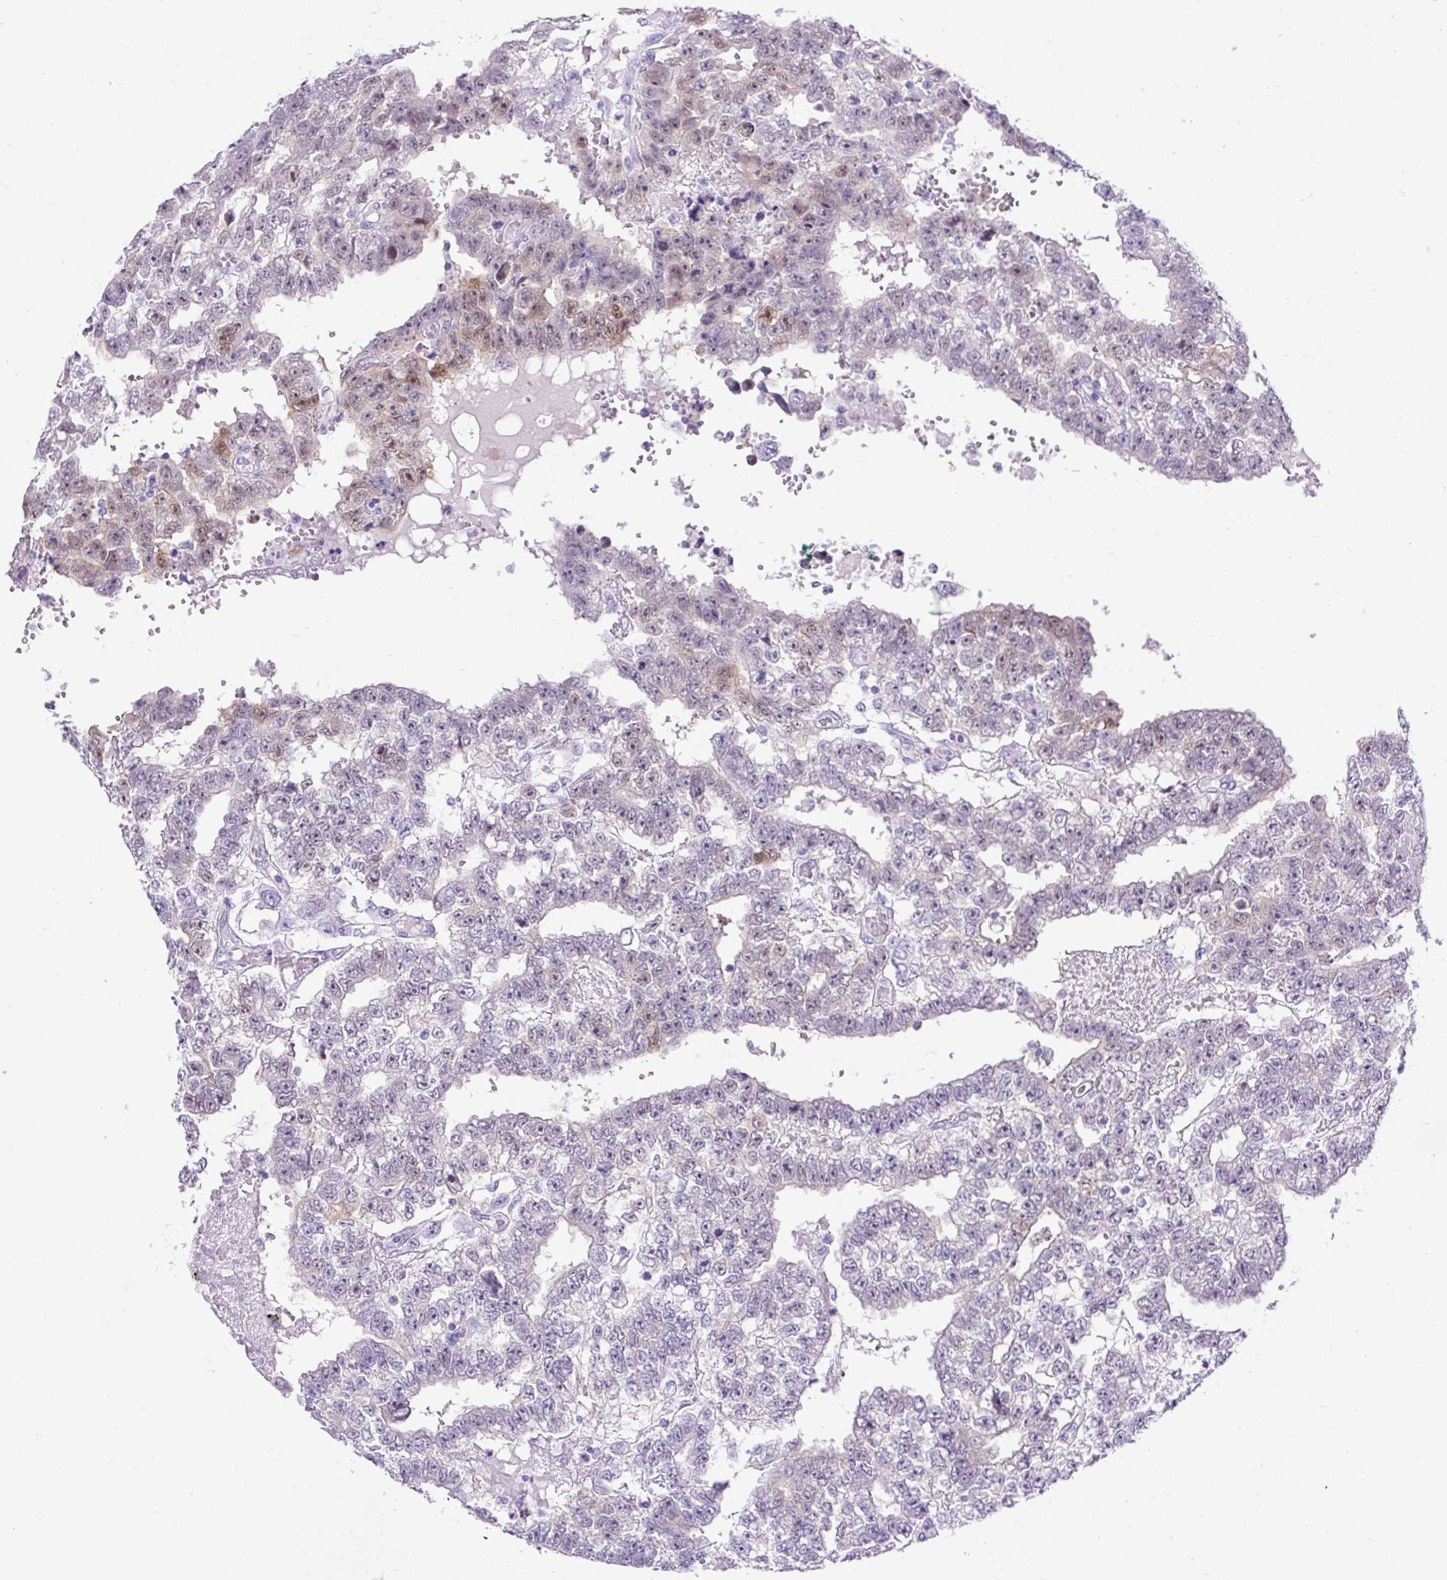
{"staining": {"intensity": "weak", "quantity": "<25%", "location": "nuclear"}, "tissue": "testis cancer", "cell_type": "Tumor cells", "image_type": "cancer", "snomed": [{"axis": "morphology", "description": "Carcinoma, Embryonal, NOS"}, {"axis": "topography", "description": "Testis"}], "caption": "Immunohistochemistry (IHC) of testis cancer demonstrates no expression in tumor cells.", "gene": "UPP1", "patient": {"sex": "male", "age": 25}}